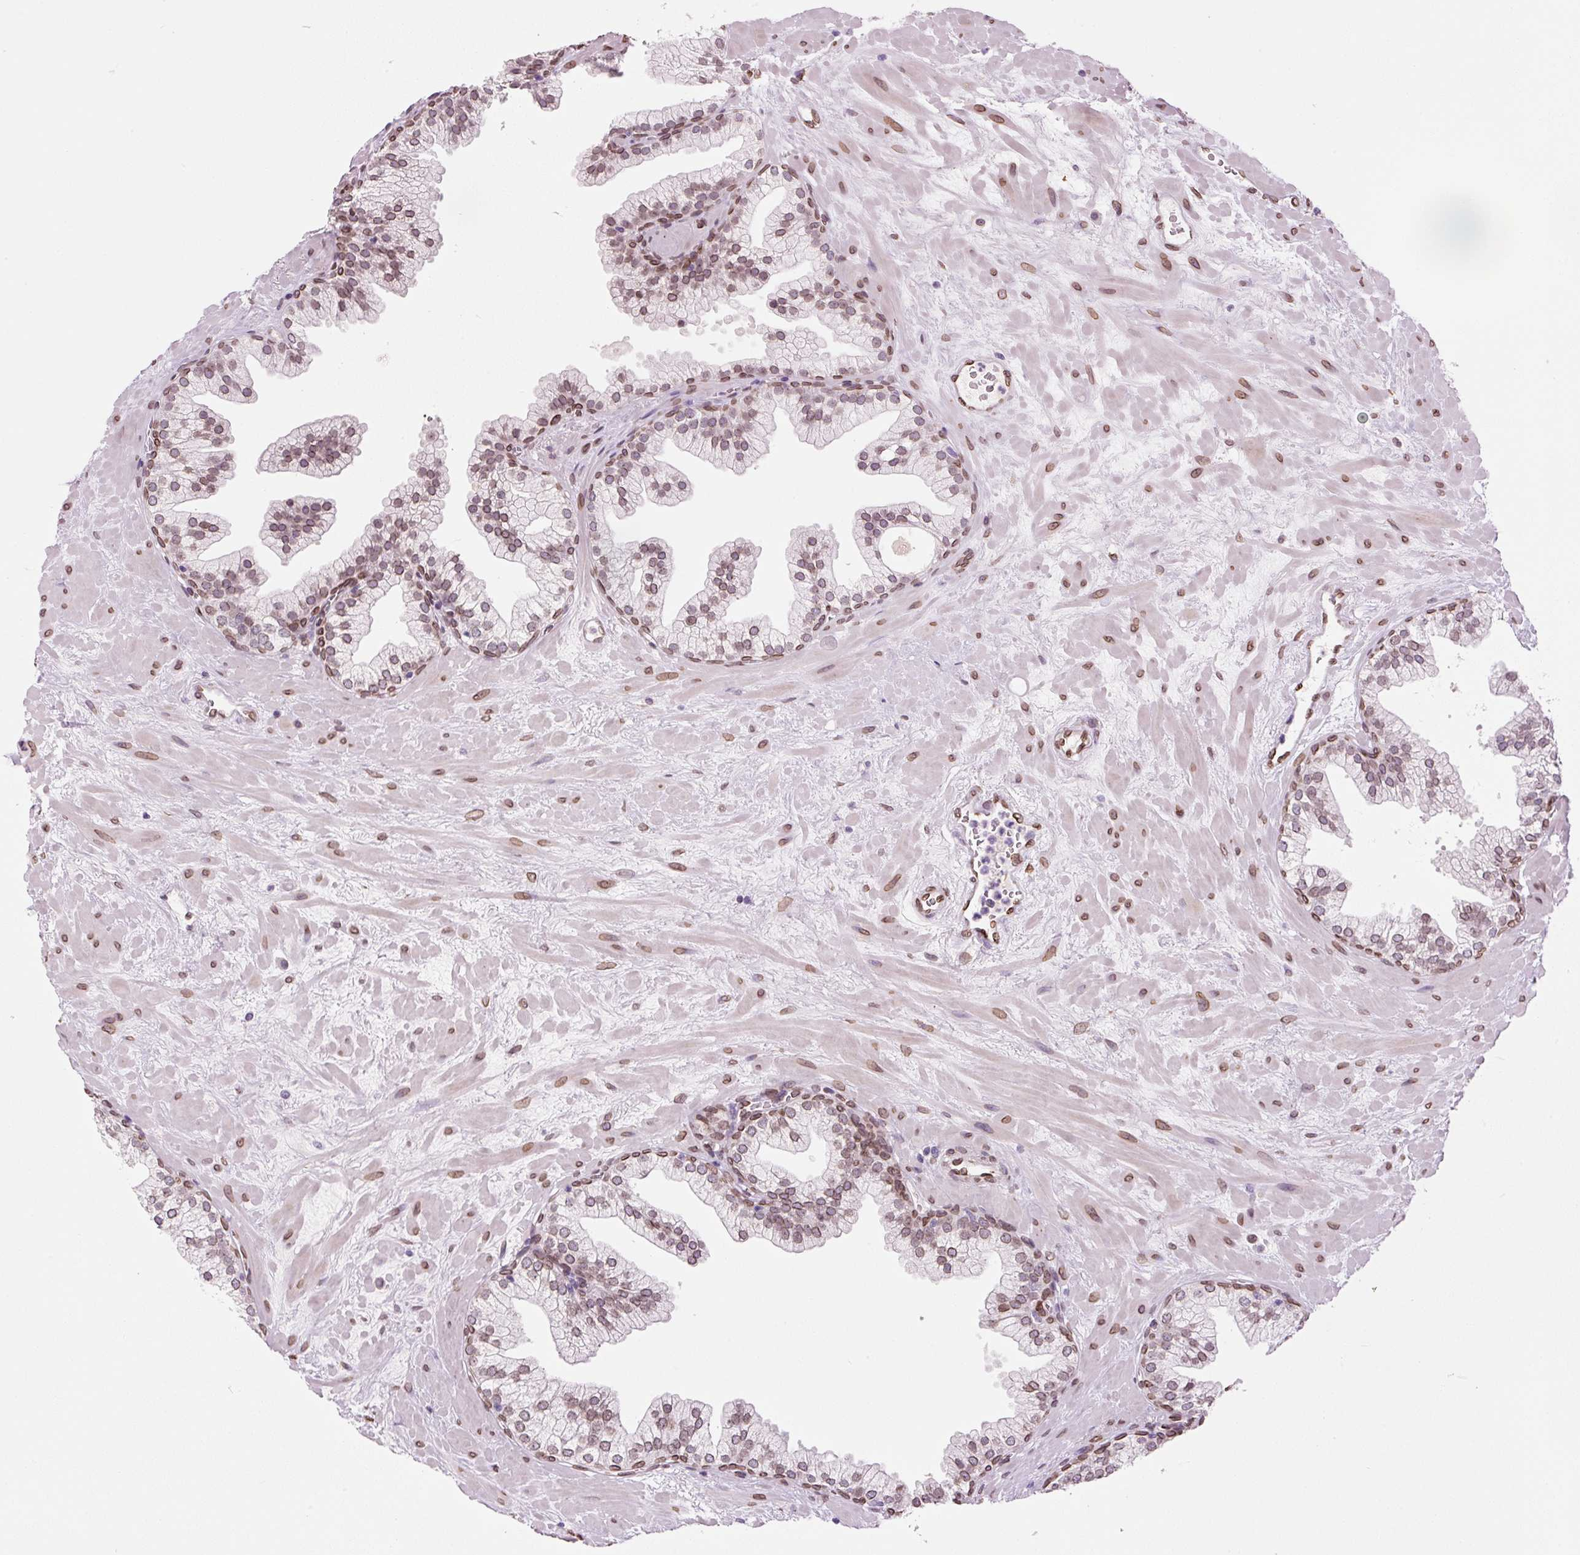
{"staining": {"intensity": "moderate", "quantity": ">75%", "location": "cytoplasmic/membranous,nuclear"}, "tissue": "prostate", "cell_type": "Glandular cells", "image_type": "normal", "snomed": [{"axis": "morphology", "description": "Normal tissue, NOS"}, {"axis": "topography", "description": "Prostate"}, {"axis": "topography", "description": "Peripheral nerve tissue"}], "caption": "The micrograph reveals a brown stain indicating the presence of a protein in the cytoplasmic/membranous,nuclear of glandular cells in prostate. The staining was performed using DAB to visualize the protein expression in brown, while the nuclei were stained in blue with hematoxylin (Magnification: 20x).", "gene": "ZNF224", "patient": {"sex": "male", "age": 61}}